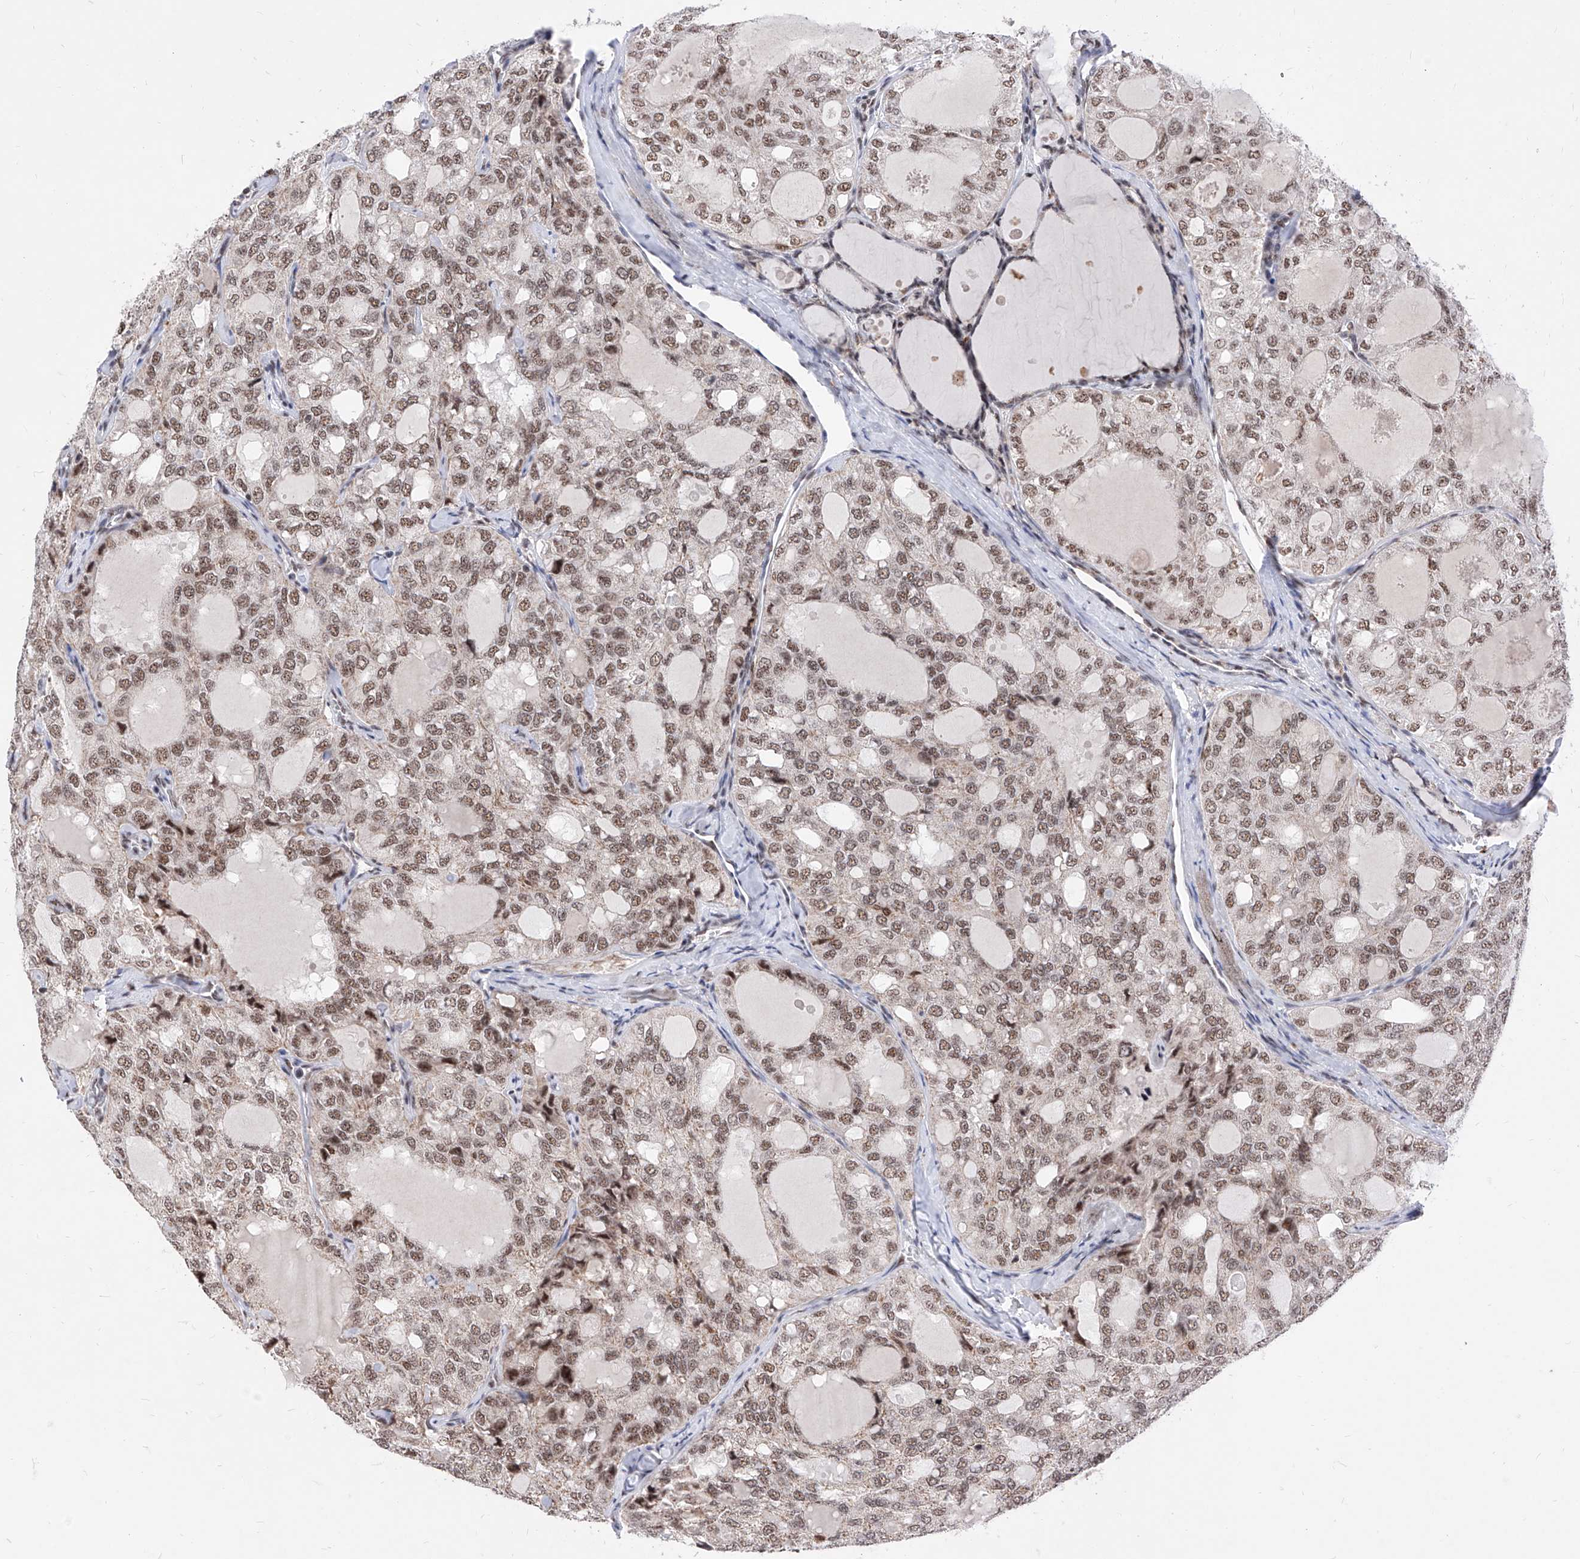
{"staining": {"intensity": "moderate", "quantity": ">75%", "location": "nuclear"}, "tissue": "thyroid cancer", "cell_type": "Tumor cells", "image_type": "cancer", "snomed": [{"axis": "morphology", "description": "Follicular adenoma carcinoma, NOS"}, {"axis": "topography", "description": "Thyroid gland"}], "caption": "Follicular adenoma carcinoma (thyroid) tissue shows moderate nuclear staining in approximately >75% of tumor cells, visualized by immunohistochemistry. (DAB IHC with brightfield microscopy, high magnification).", "gene": "PHF5A", "patient": {"sex": "male", "age": 75}}